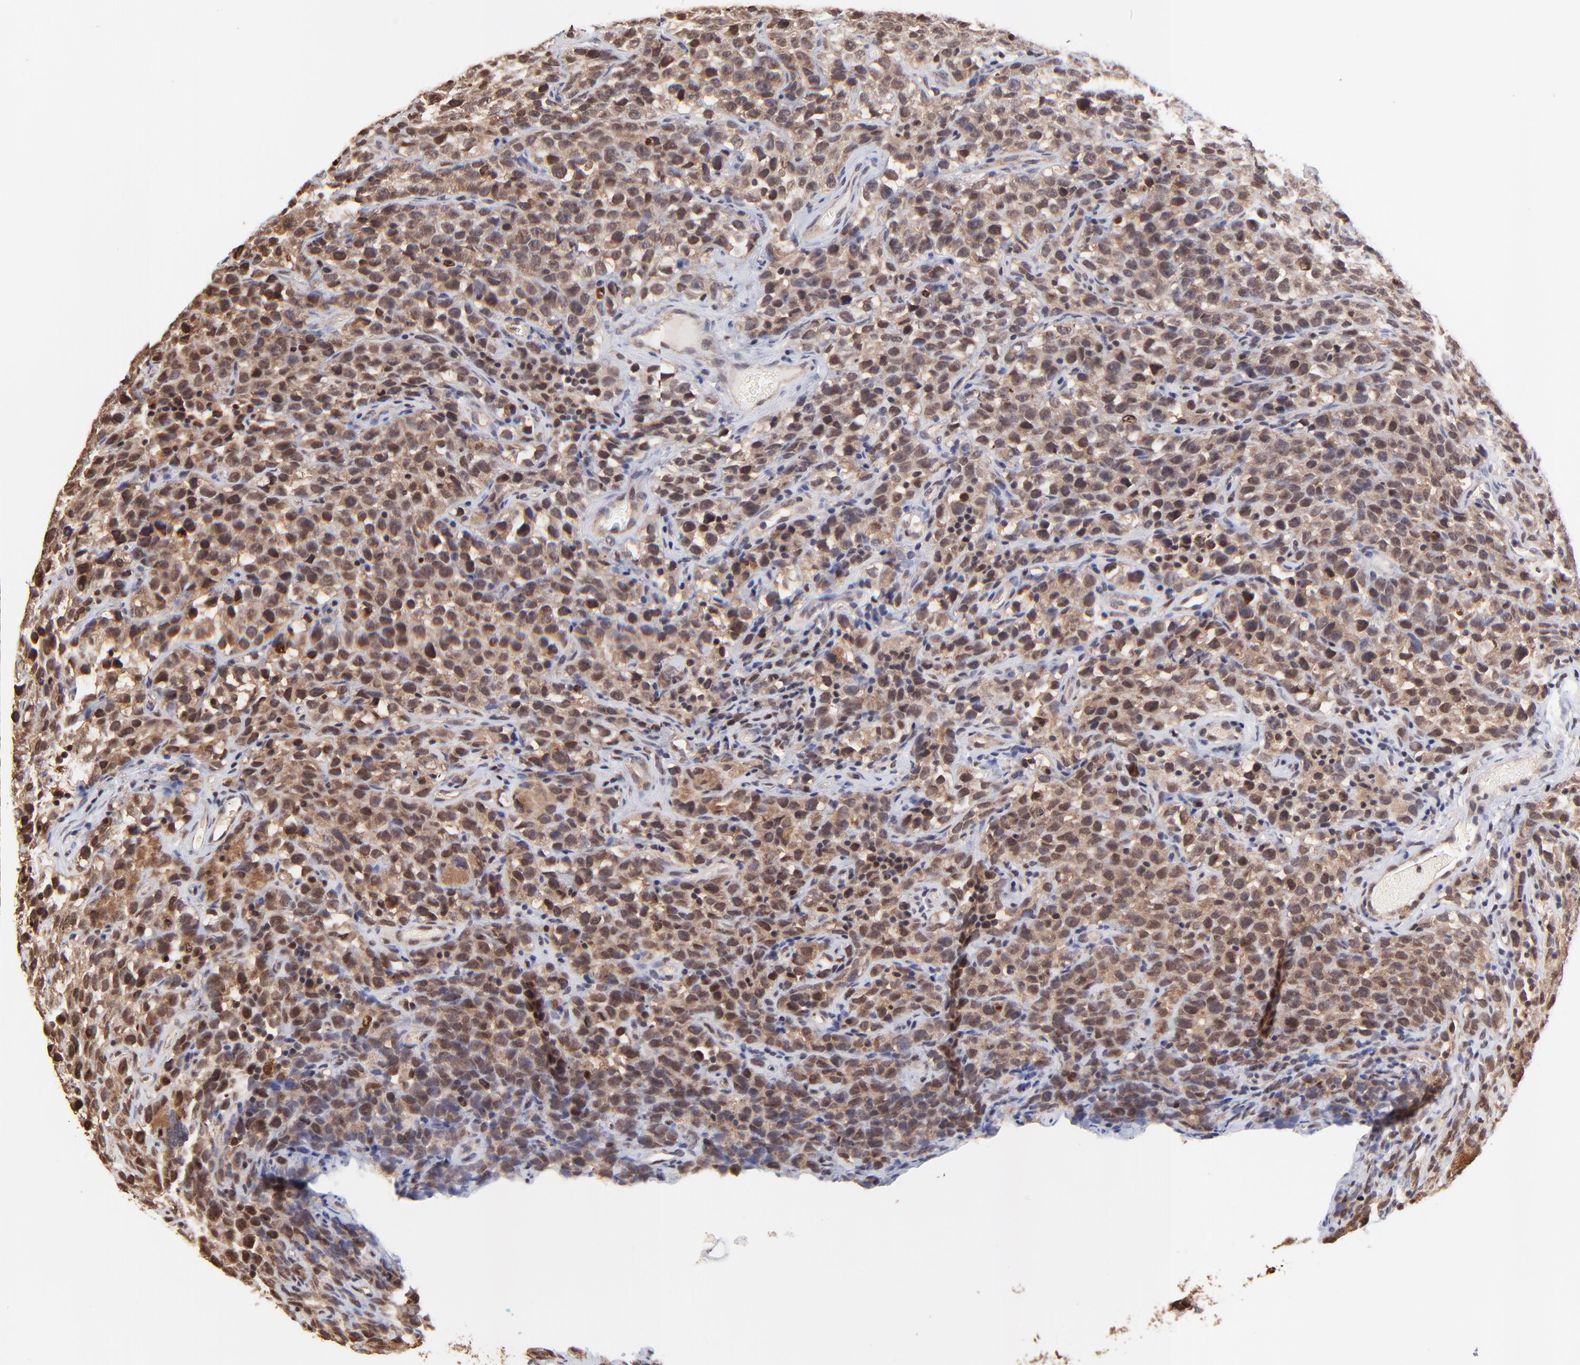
{"staining": {"intensity": "strong", "quantity": ">75%", "location": "cytoplasmic/membranous,nuclear"}, "tissue": "testis cancer", "cell_type": "Tumor cells", "image_type": "cancer", "snomed": [{"axis": "morphology", "description": "Seminoma, NOS"}, {"axis": "topography", "description": "Testis"}], "caption": "Seminoma (testis) stained with a protein marker demonstrates strong staining in tumor cells.", "gene": "PSMA6", "patient": {"sex": "male", "age": 25}}